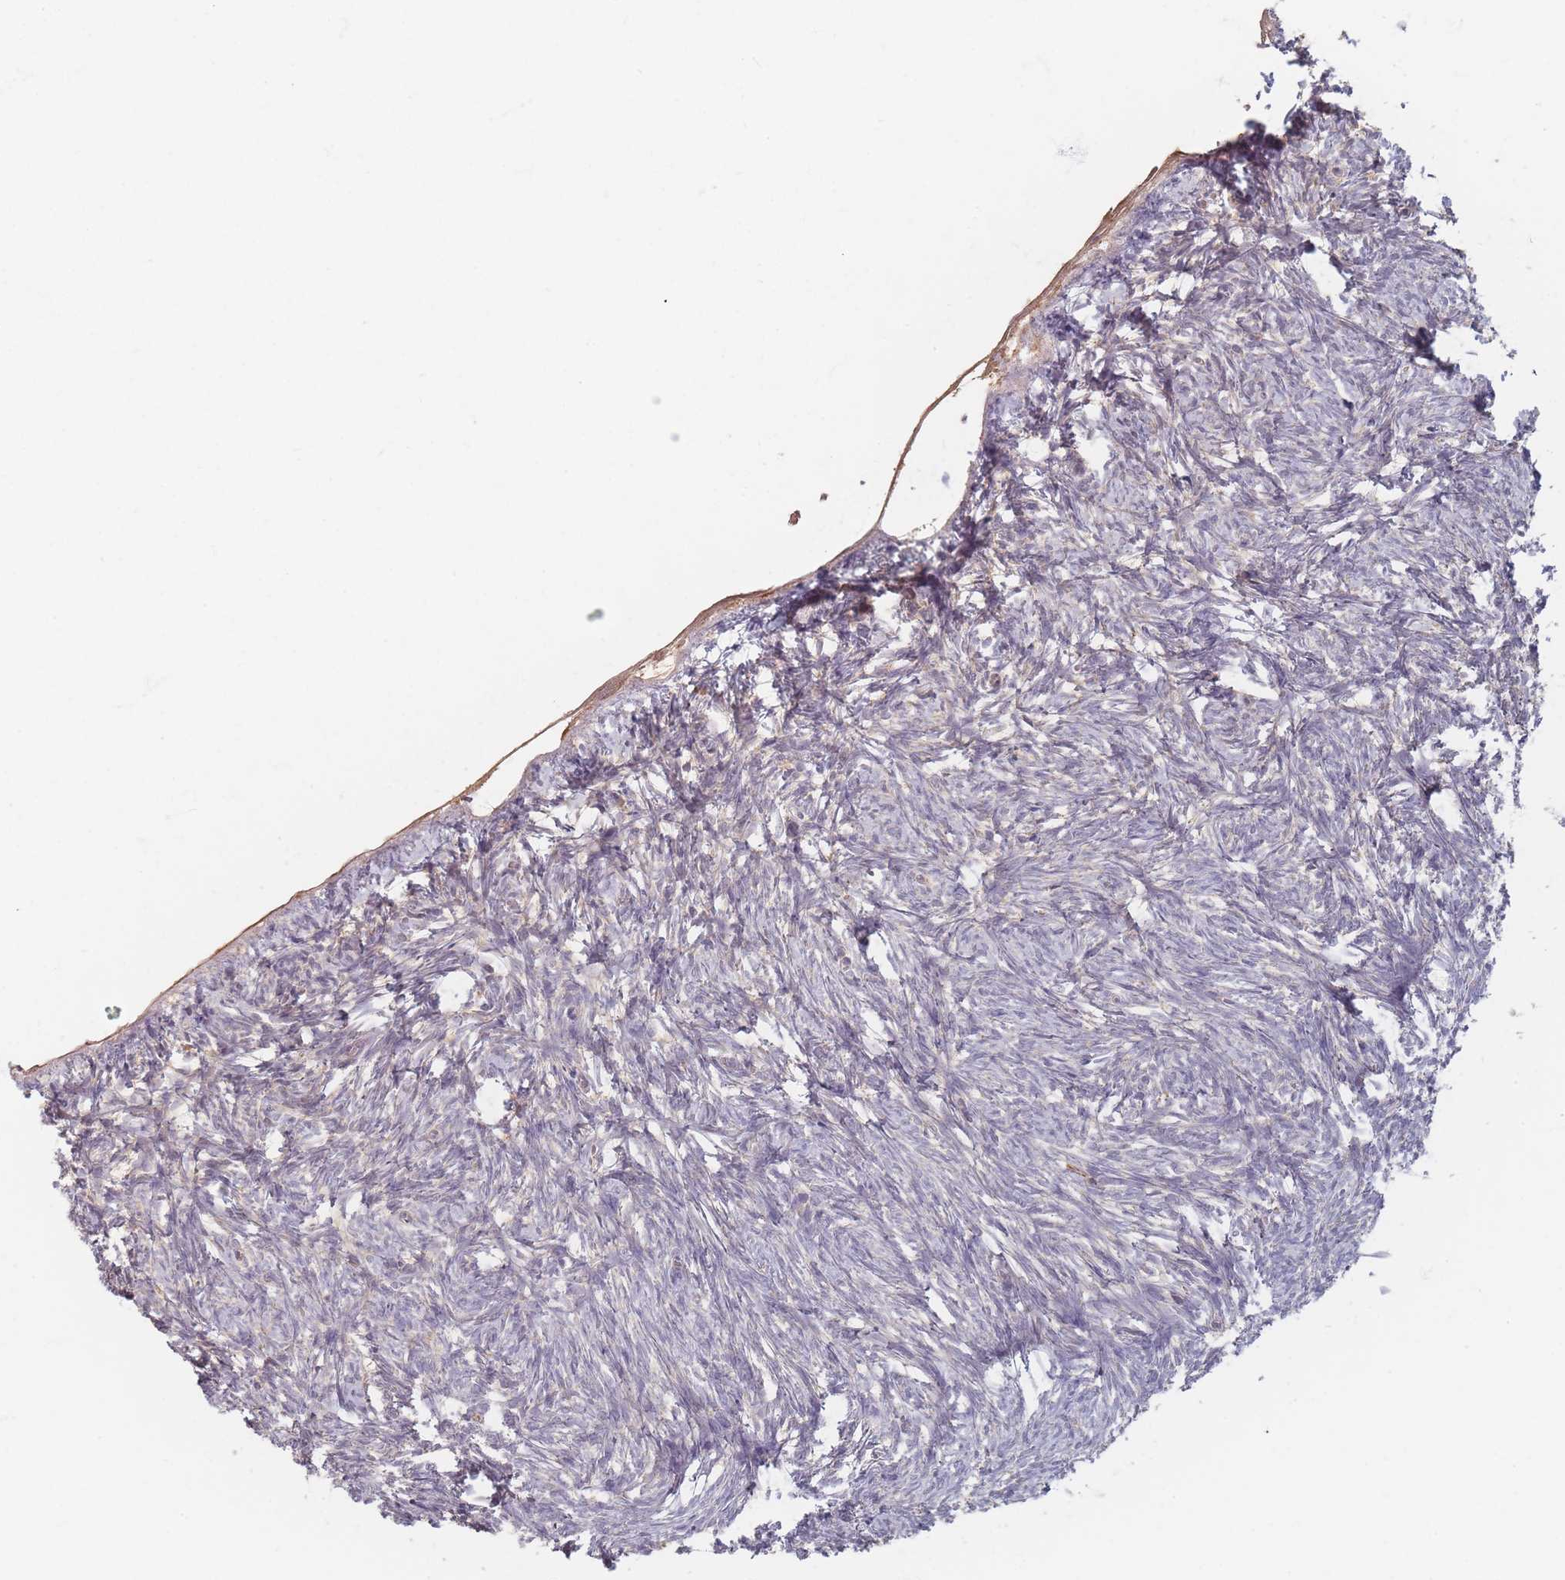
{"staining": {"intensity": "moderate", "quantity": "<25%", "location": "cytoplasmic/membranous"}, "tissue": "ovary", "cell_type": "Ovarian stroma cells", "image_type": "normal", "snomed": [{"axis": "morphology", "description": "Normal tissue, NOS"}, {"axis": "topography", "description": "Ovary"}], "caption": "IHC histopathology image of unremarkable ovary stained for a protein (brown), which shows low levels of moderate cytoplasmic/membranous expression in approximately <25% of ovarian stroma cells.", "gene": "SLC35F3", "patient": {"sex": "female", "age": 51}}